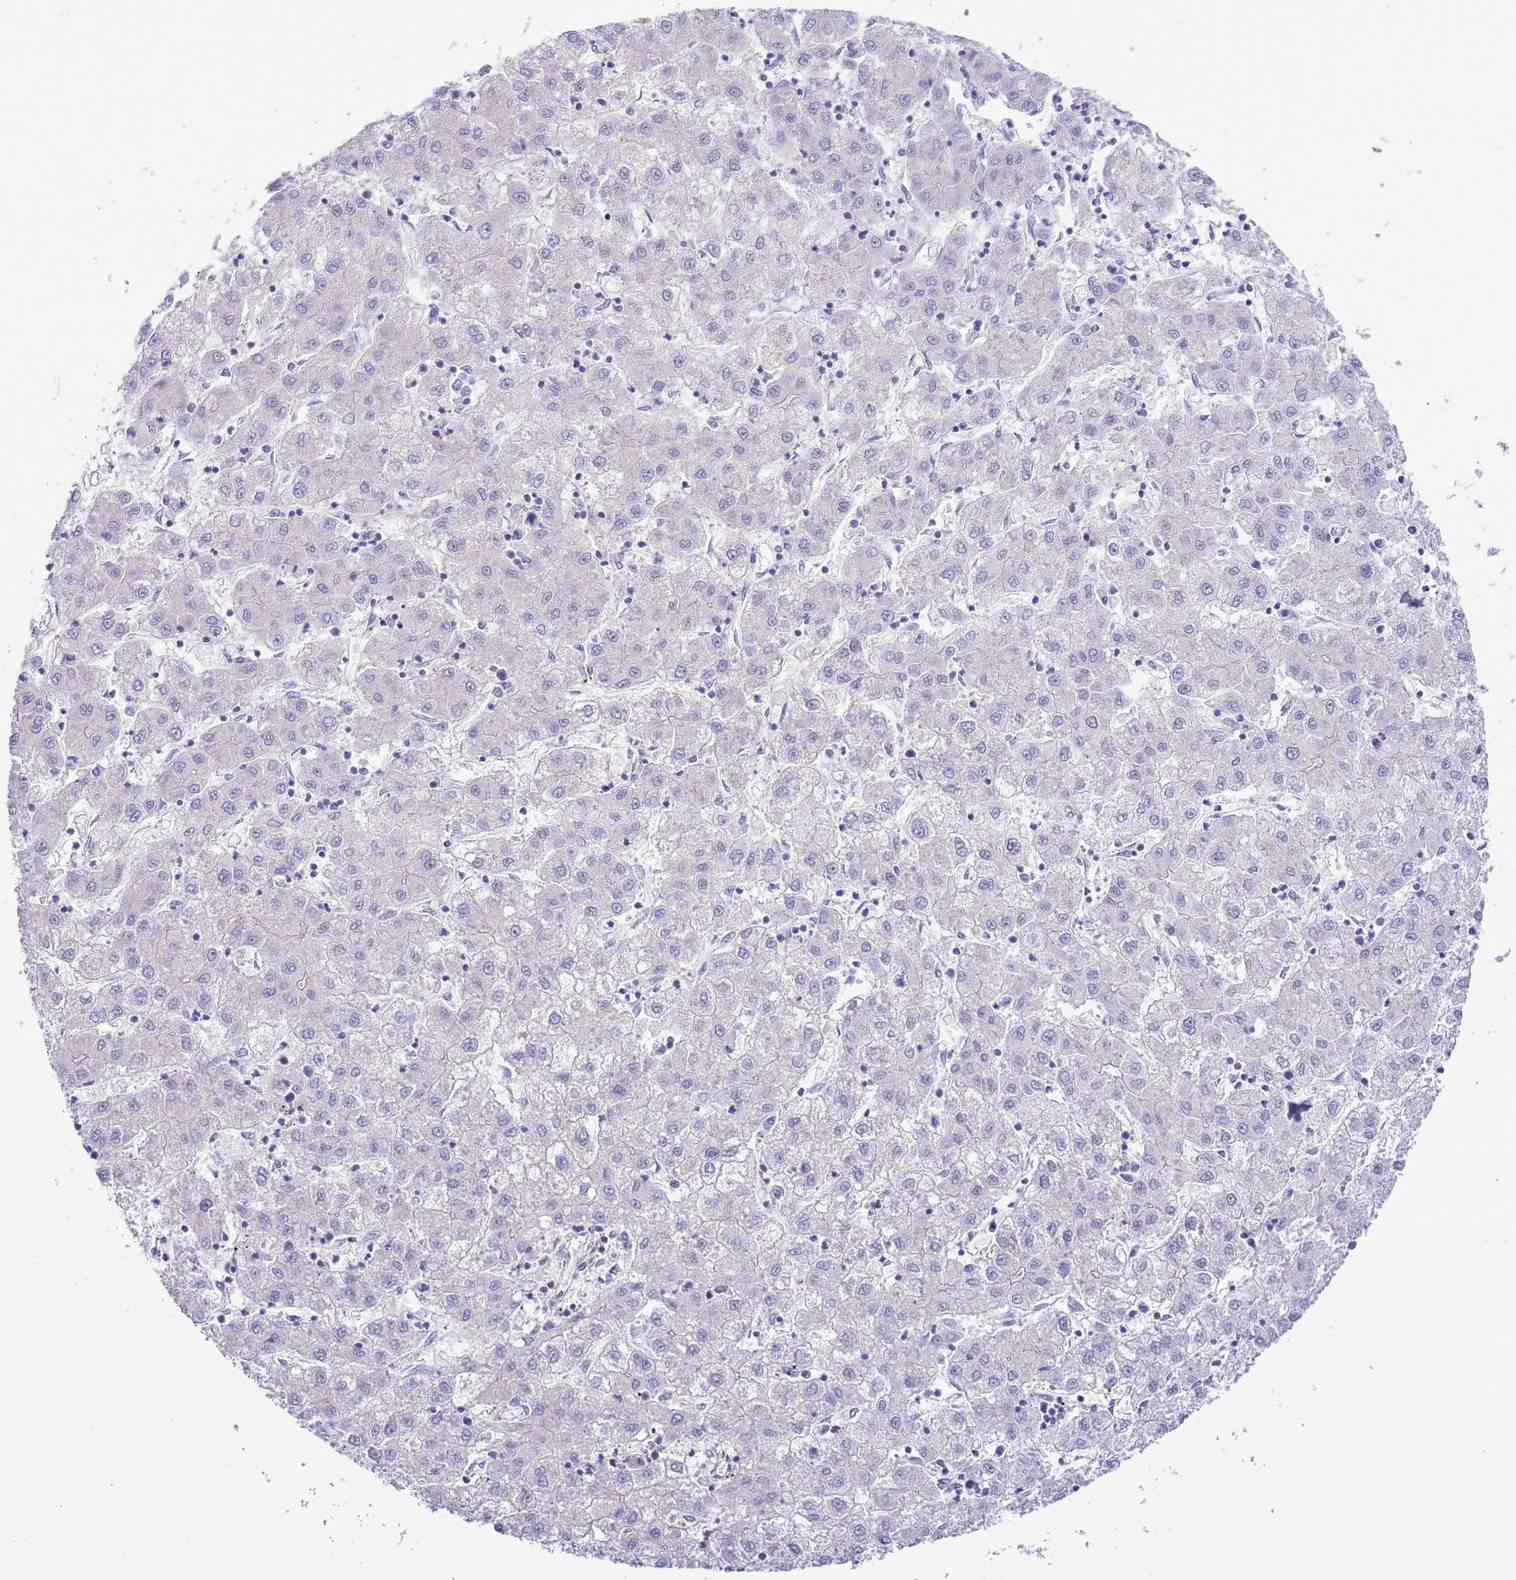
{"staining": {"intensity": "negative", "quantity": "none", "location": "none"}, "tissue": "liver cancer", "cell_type": "Tumor cells", "image_type": "cancer", "snomed": [{"axis": "morphology", "description": "Carcinoma, Hepatocellular, NOS"}, {"axis": "topography", "description": "Liver"}], "caption": "The histopathology image displays no significant positivity in tumor cells of hepatocellular carcinoma (liver).", "gene": "PRR32", "patient": {"sex": "male", "age": 72}}